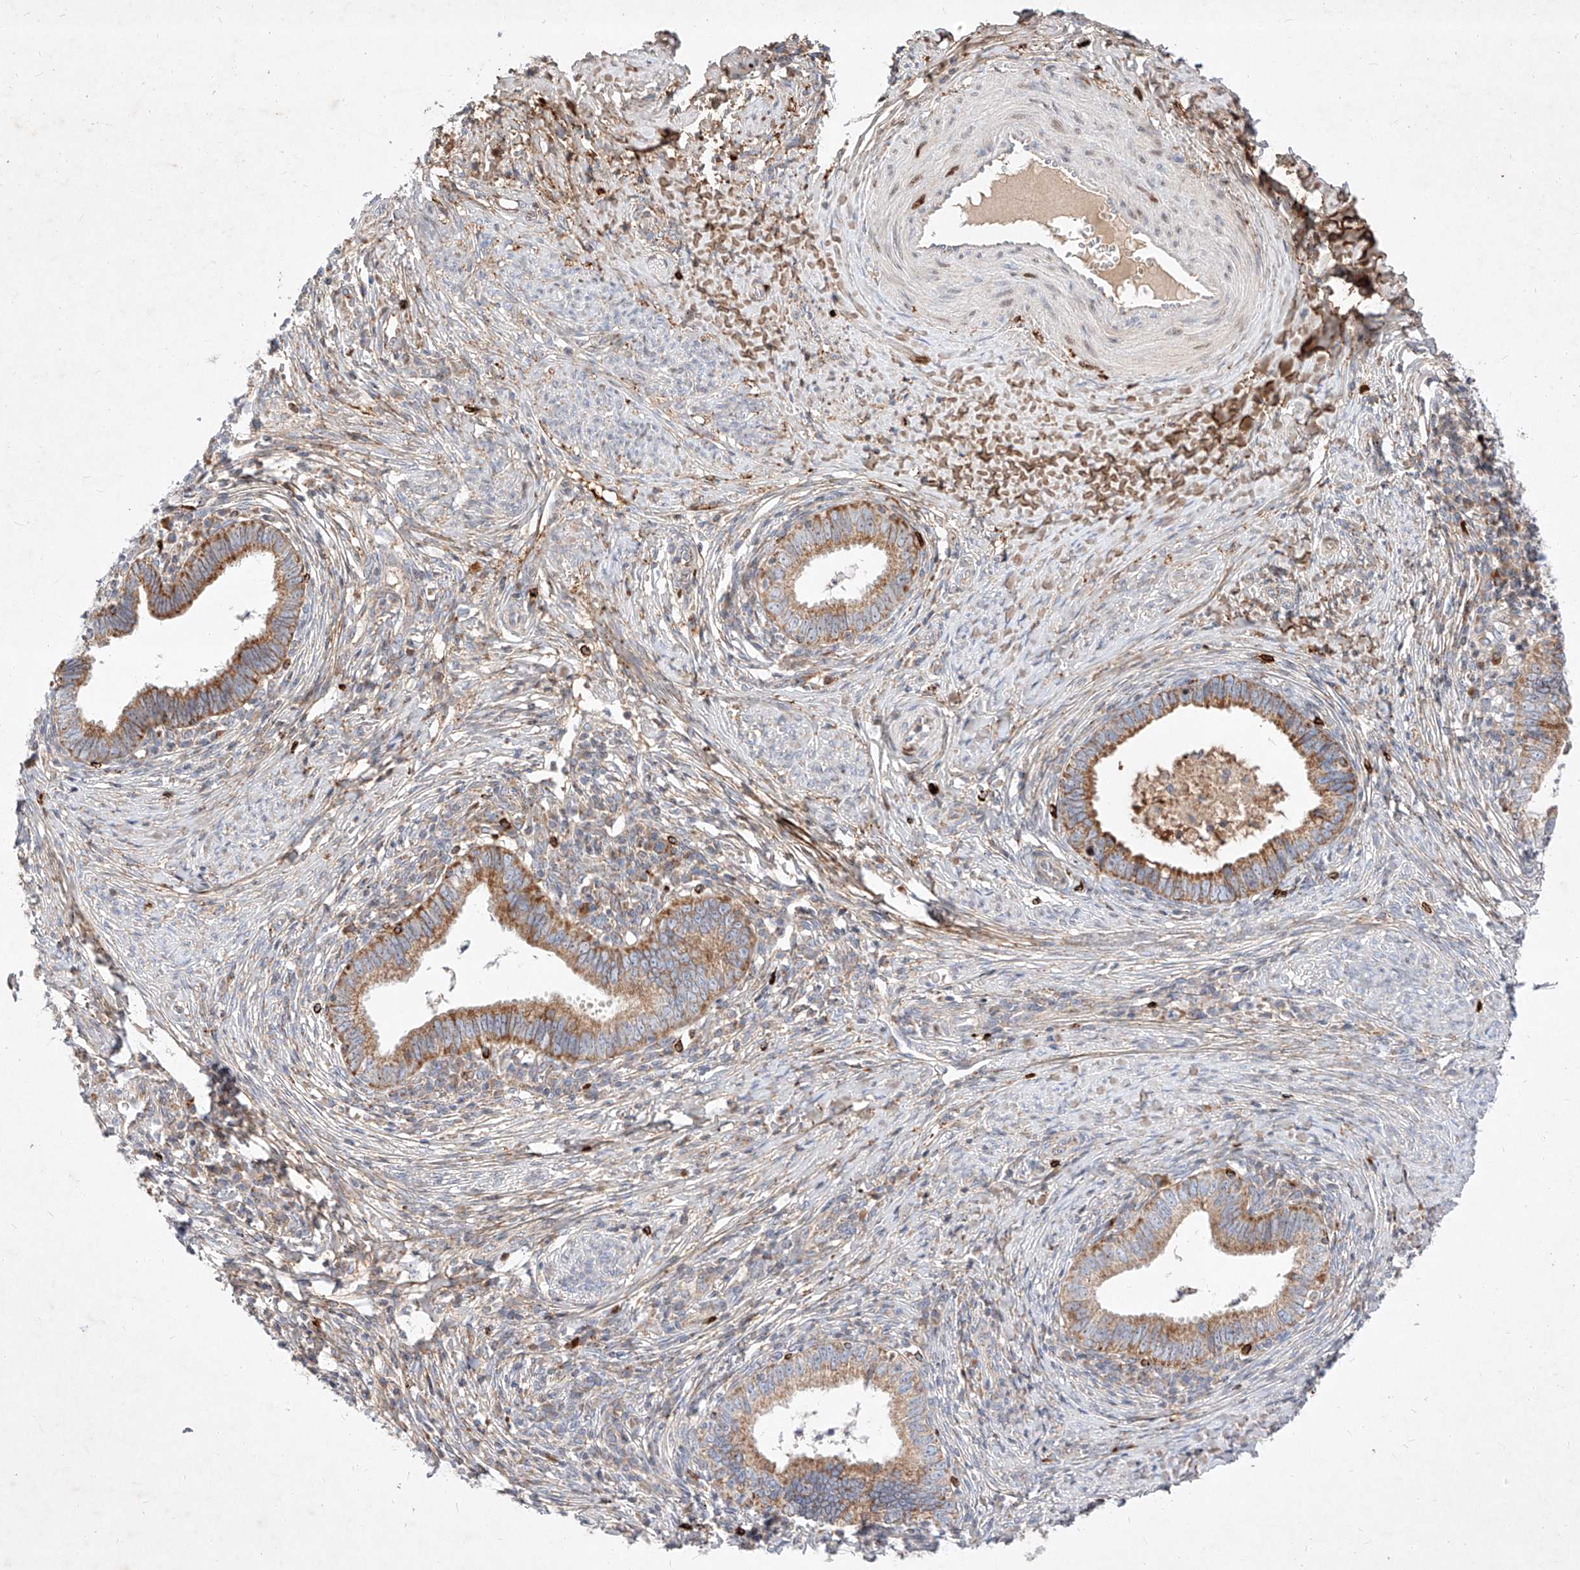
{"staining": {"intensity": "moderate", "quantity": "25%-75%", "location": "cytoplasmic/membranous"}, "tissue": "cervical cancer", "cell_type": "Tumor cells", "image_type": "cancer", "snomed": [{"axis": "morphology", "description": "Adenocarcinoma, NOS"}, {"axis": "topography", "description": "Cervix"}], "caption": "Adenocarcinoma (cervical) stained with a protein marker displays moderate staining in tumor cells.", "gene": "OSGEPL1", "patient": {"sex": "female", "age": 36}}